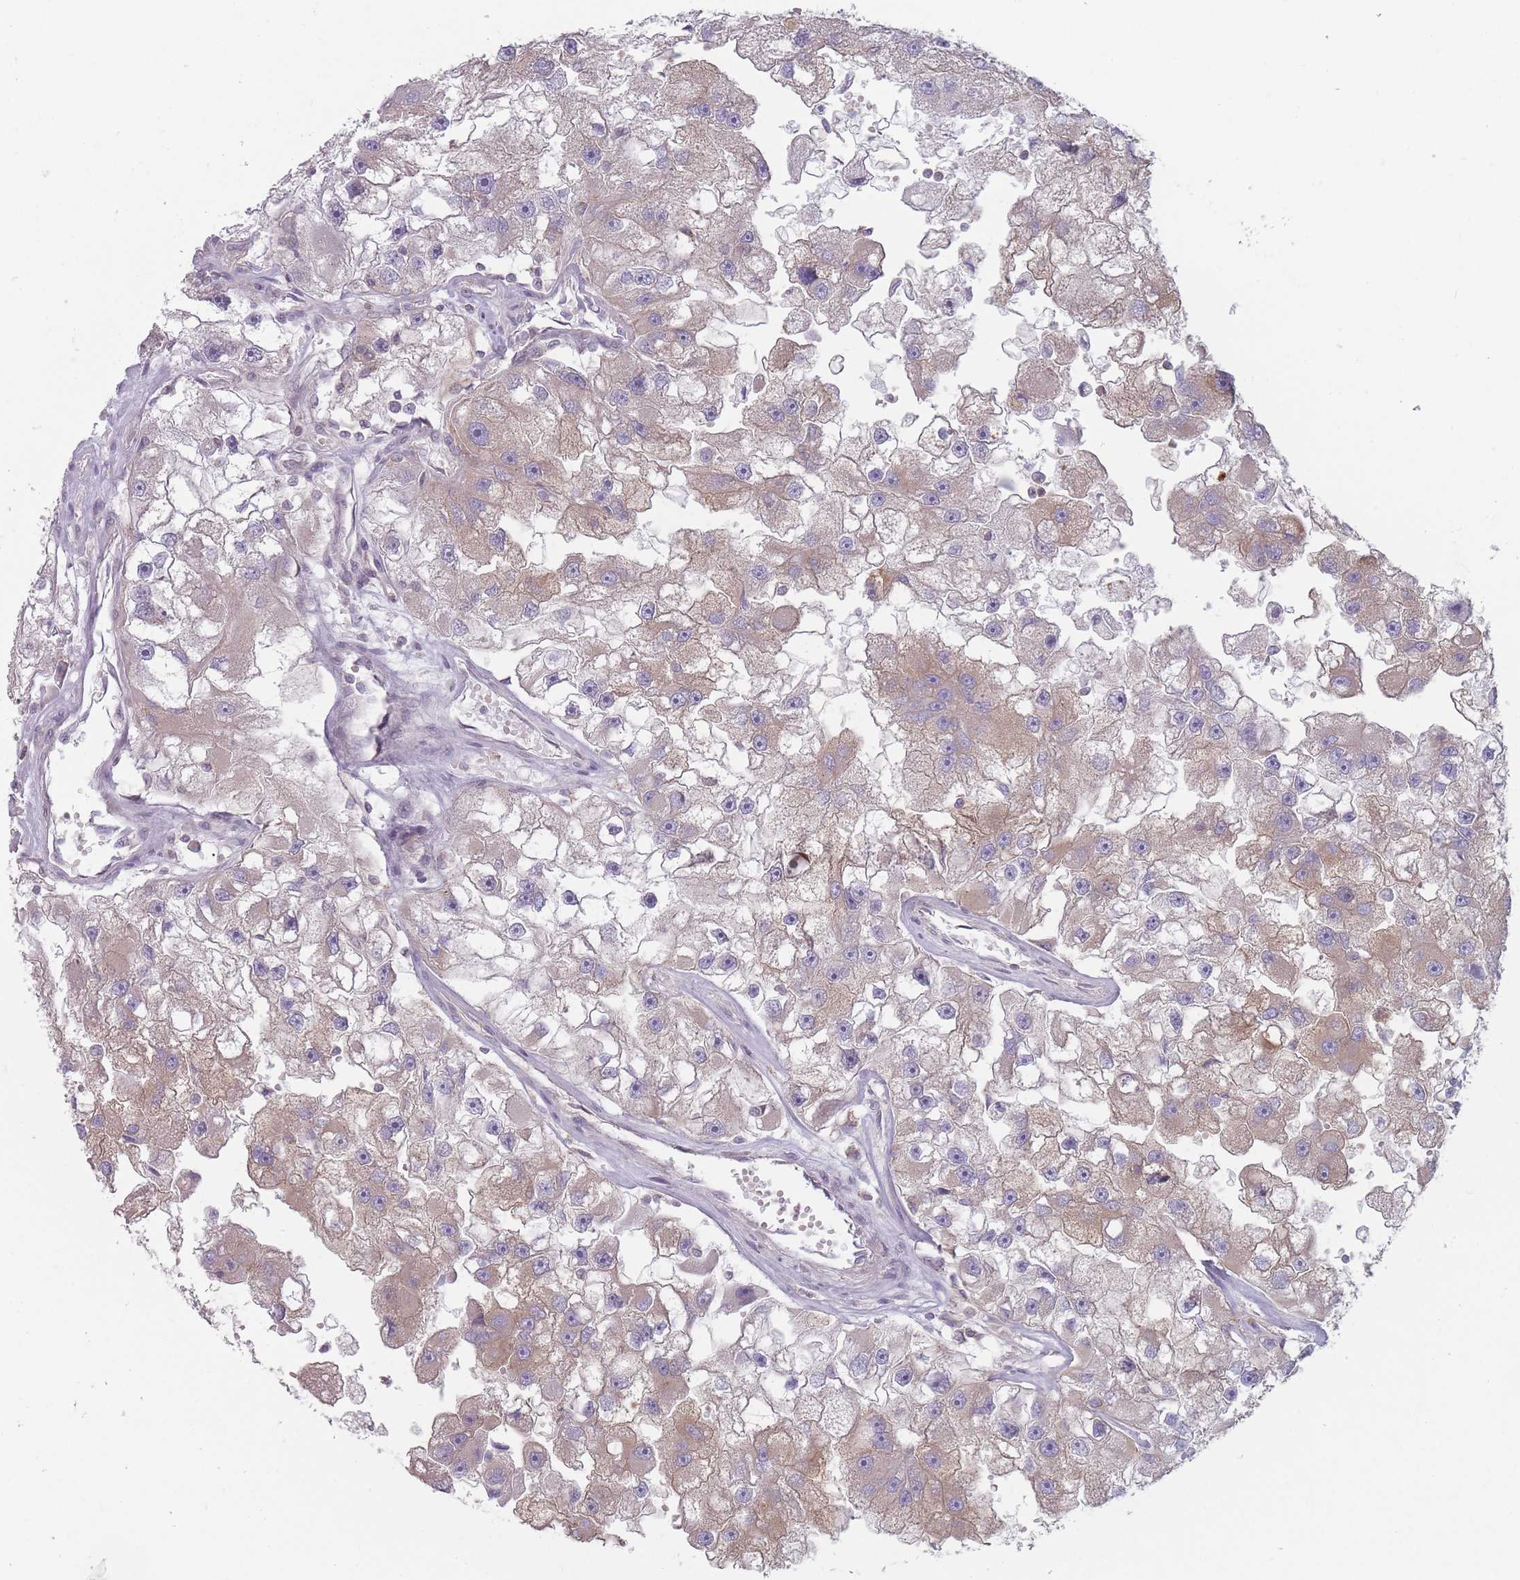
{"staining": {"intensity": "moderate", "quantity": "25%-75%", "location": "cytoplasmic/membranous"}, "tissue": "renal cancer", "cell_type": "Tumor cells", "image_type": "cancer", "snomed": [{"axis": "morphology", "description": "Adenocarcinoma, NOS"}, {"axis": "topography", "description": "Kidney"}], "caption": "Immunohistochemistry micrograph of human adenocarcinoma (renal) stained for a protein (brown), which shows medium levels of moderate cytoplasmic/membranous staining in approximately 25%-75% of tumor cells.", "gene": "HSBP1L1", "patient": {"sex": "male", "age": 63}}